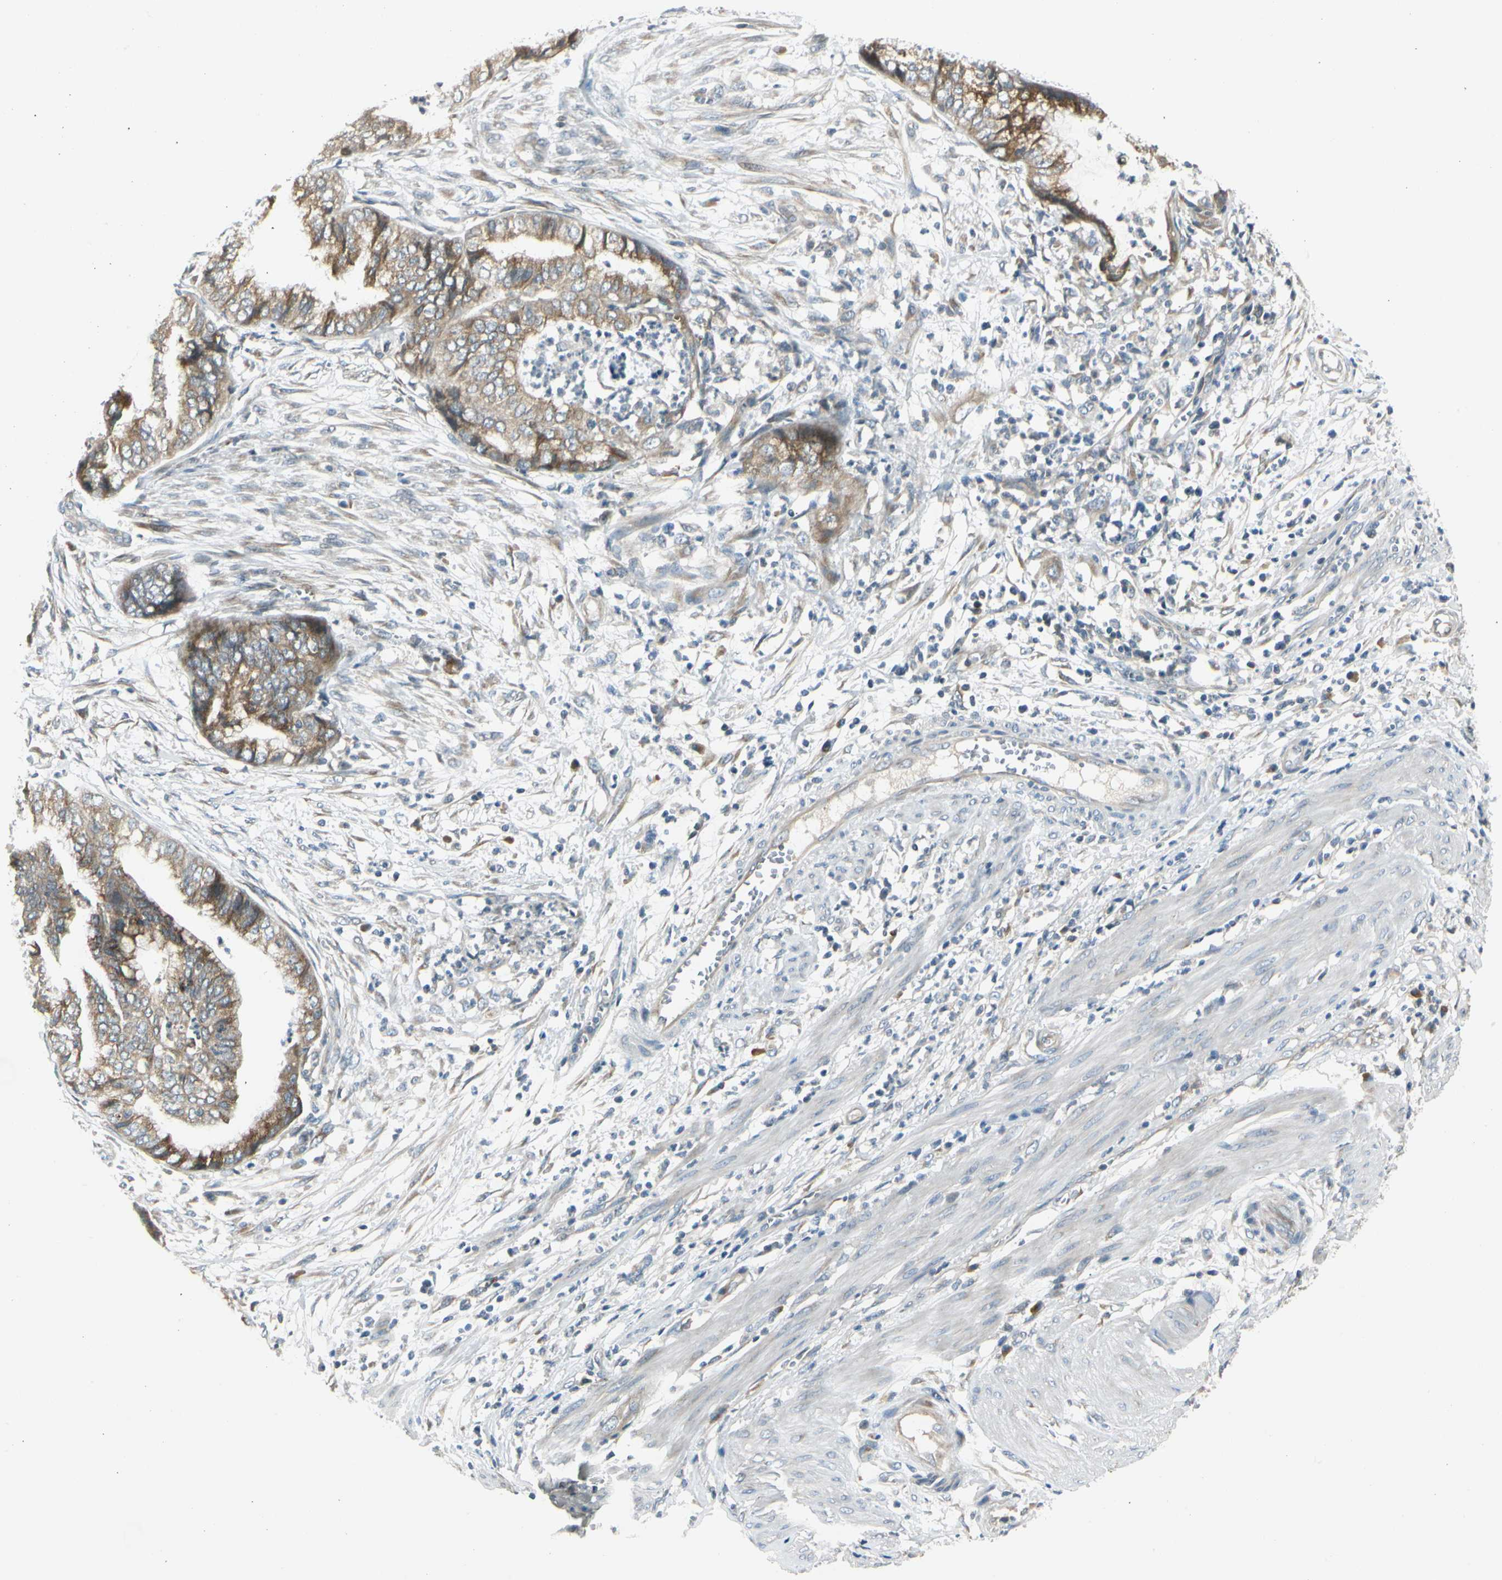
{"staining": {"intensity": "moderate", "quantity": ">75%", "location": "cytoplasmic/membranous"}, "tissue": "endometrial cancer", "cell_type": "Tumor cells", "image_type": "cancer", "snomed": [{"axis": "morphology", "description": "Necrosis, NOS"}, {"axis": "morphology", "description": "Adenocarcinoma, NOS"}, {"axis": "topography", "description": "Endometrium"}], "caption": "Human endometrial cancer stained with a protein marker demonstrates moderate staining in tumor cells.", "gene": "BNIP1", "patient": {"sex": "female", "age": 79}}